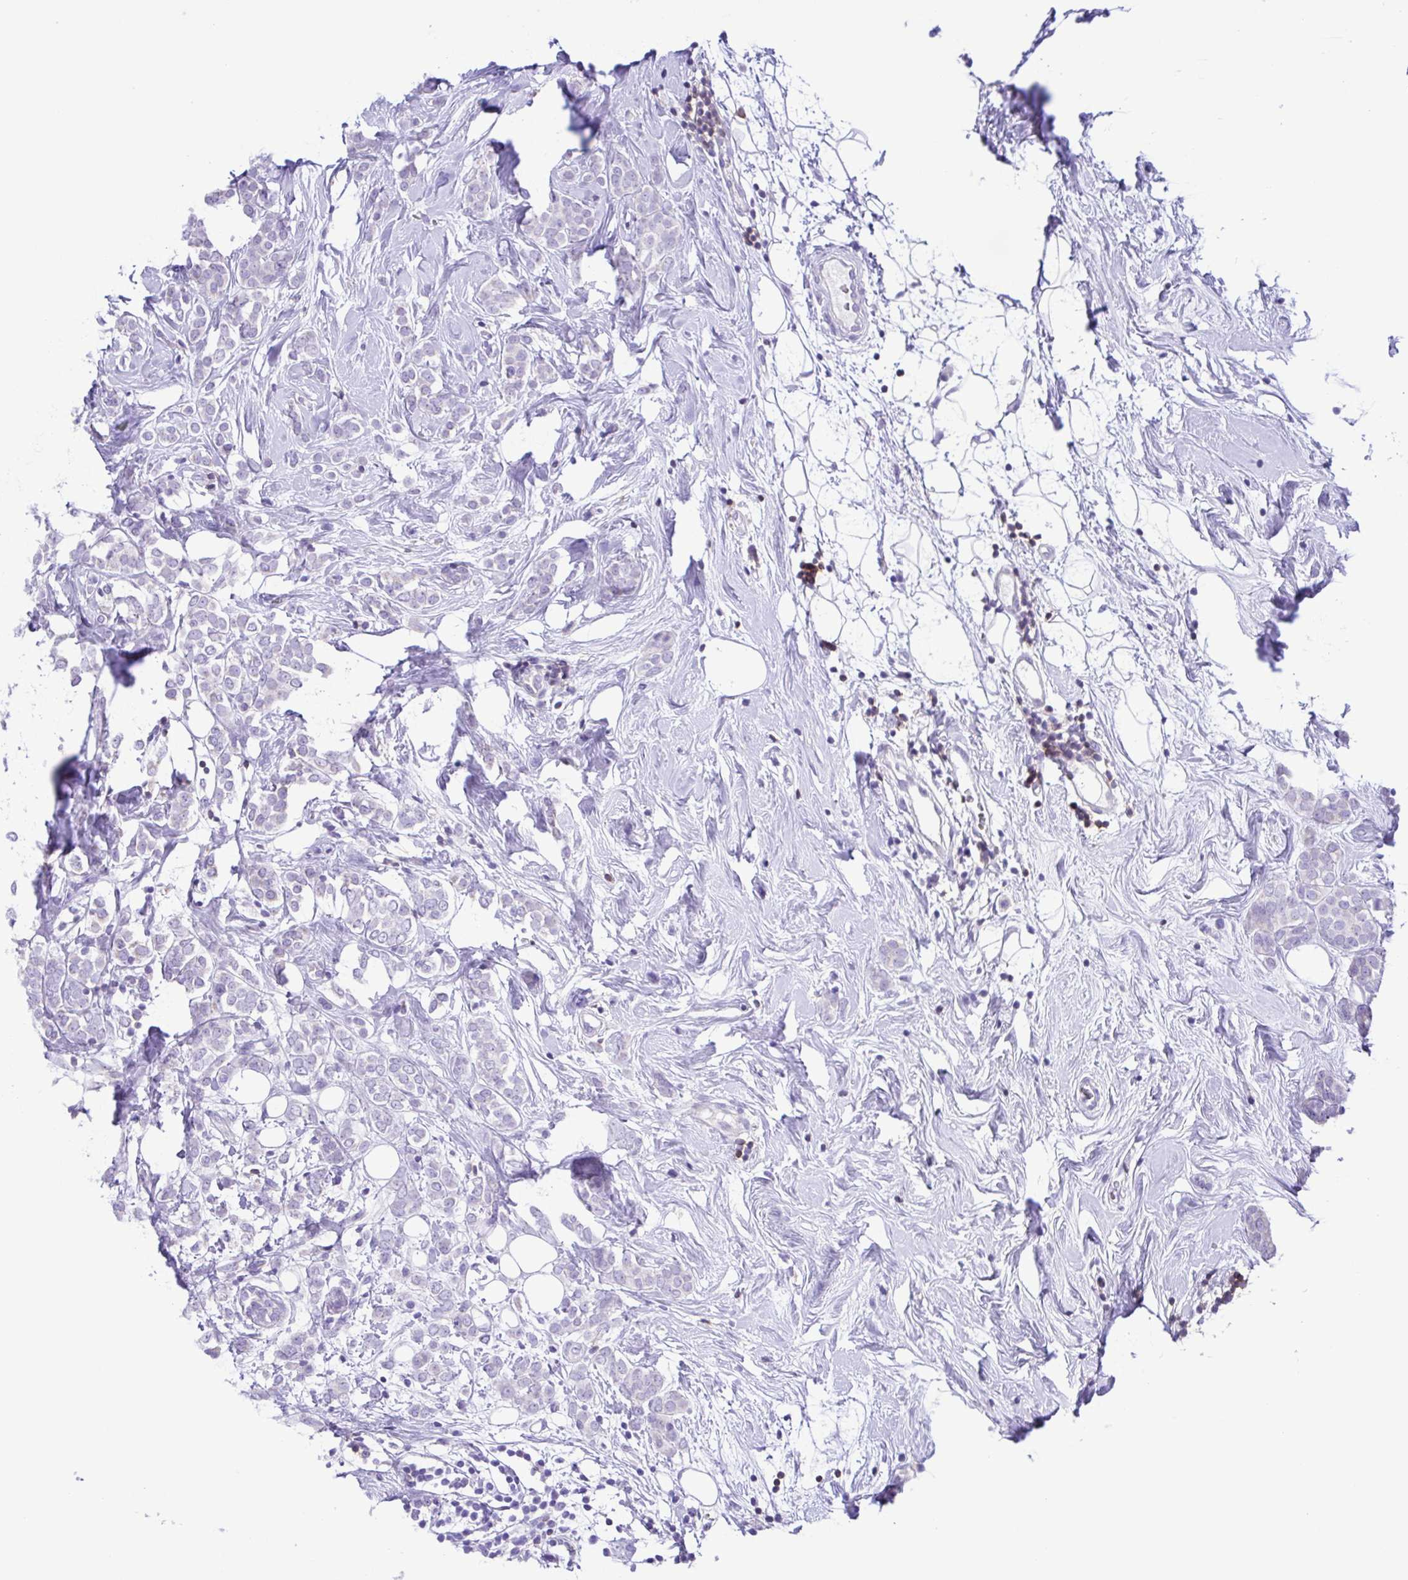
{"staining": {"intensity": "negative", "quantity": "none", "location": "none"}, "tissue": "breast cancer", "cell_type": "Tumor cells", "image_type": "cancer", "snomed": [{"axis": "morphology", "description": "Lobular carcinoma"}, {"axis": "topography", "description": "Breast"}], "caption": "The immunohistochemistry image has no significant expression in tumor cells of breast lobular carcinoma tissue. Brightfield microscopy of IHC stained with DAB (brown) and hematoxylin (blue), captured at high magnification.", "gene": "CD72", "patient": {"sex": "female", "age": 49}}